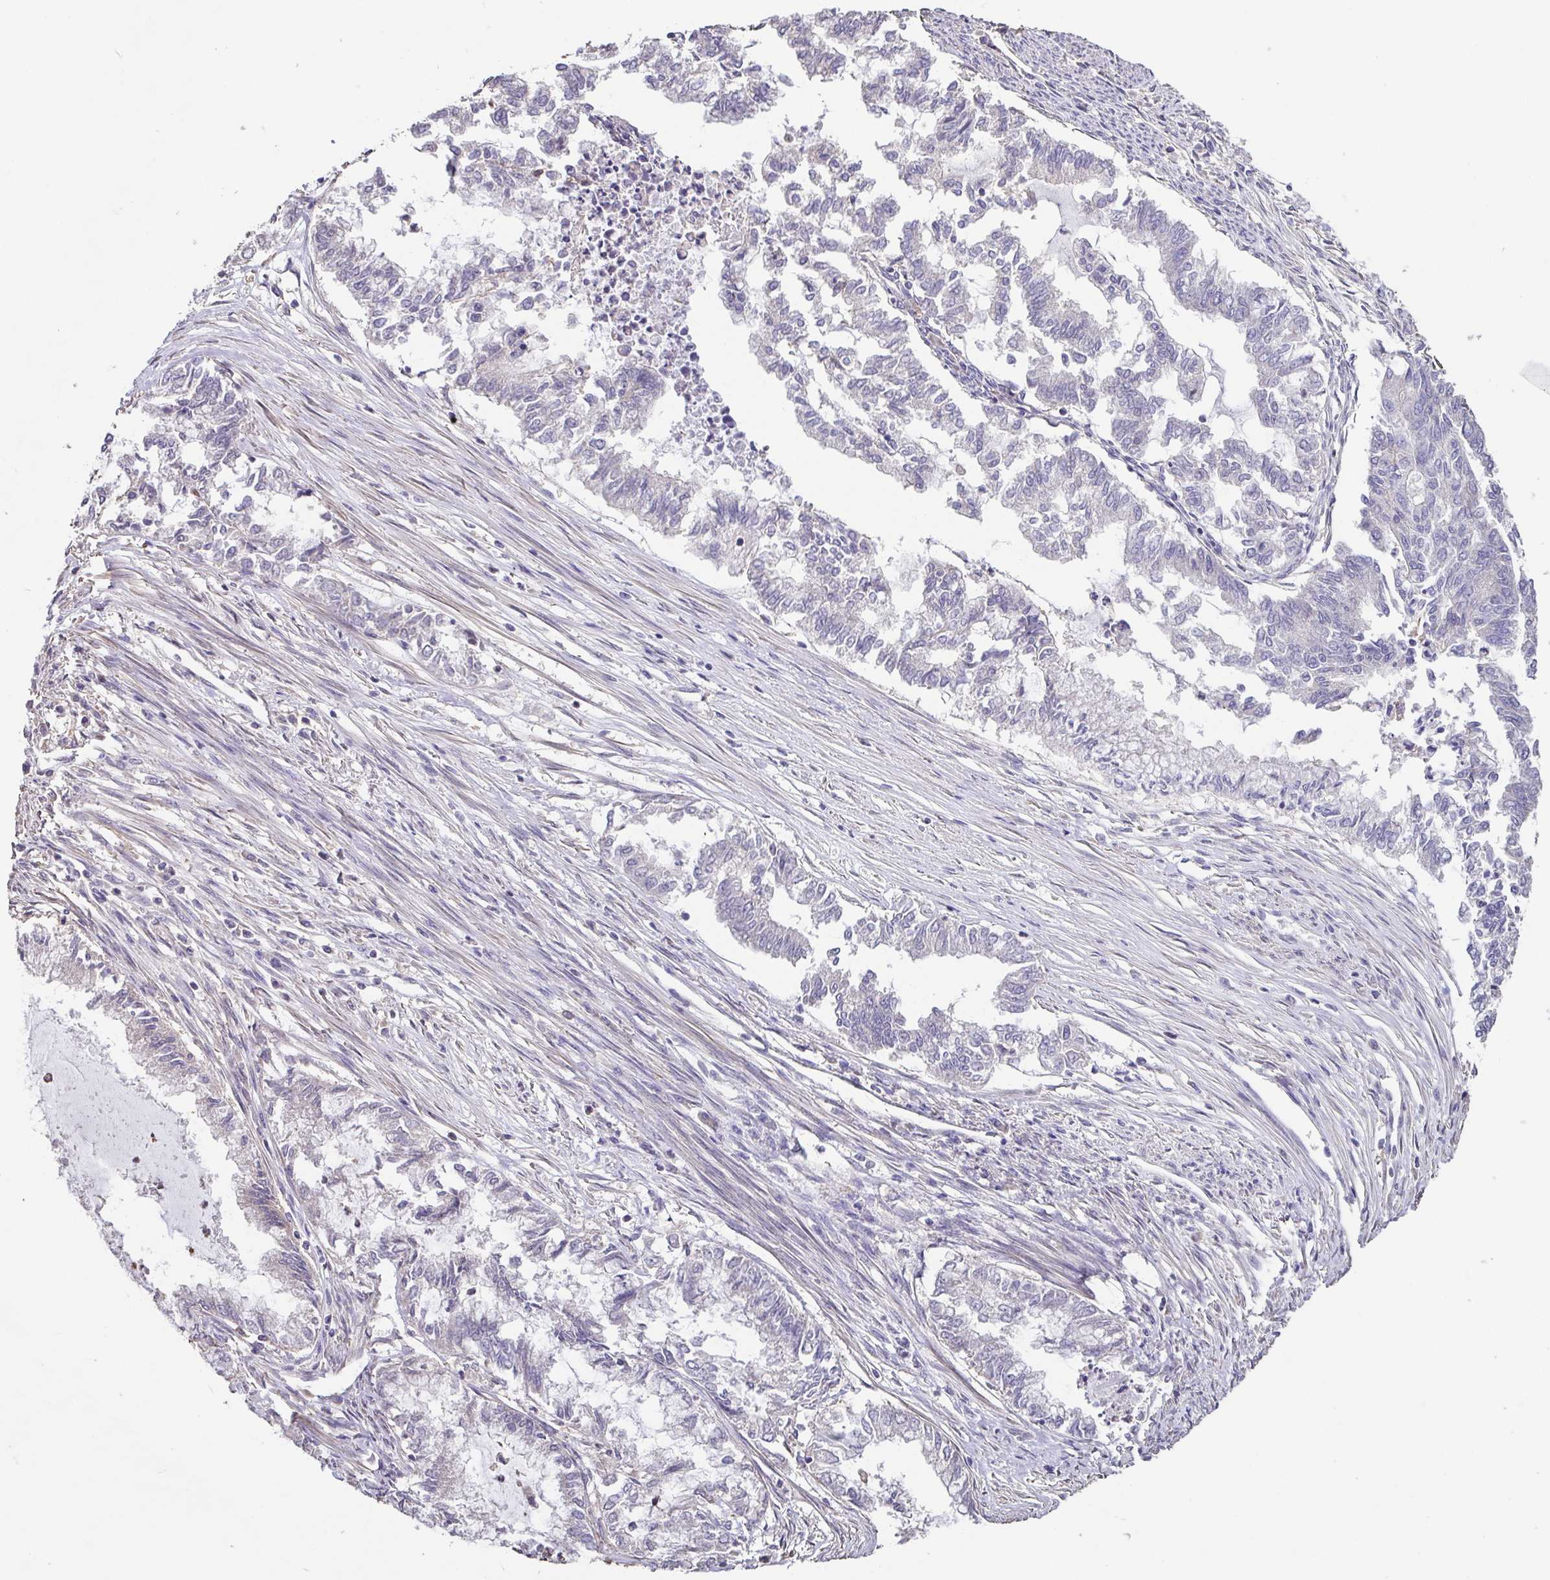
{"staining": {"intensity": "negative", "quantity": "none", "location": "none"}, "tissue": "endometrial cancer", "cell_type": "Tumor cells", "image_type": "cancer", "snomed": [{"axis": "morphology", "description": "Adenocarcinoma, NOS"}, {"axis": "topography", "description": "Endometrium"}], "caption": "IHC histopathology image of human endometrial cancer stained for a protein (brown), which reveals no expression in tumor cells.", "gene": "ACTRT2", "patient": {"sex": "female", "age": 79}}